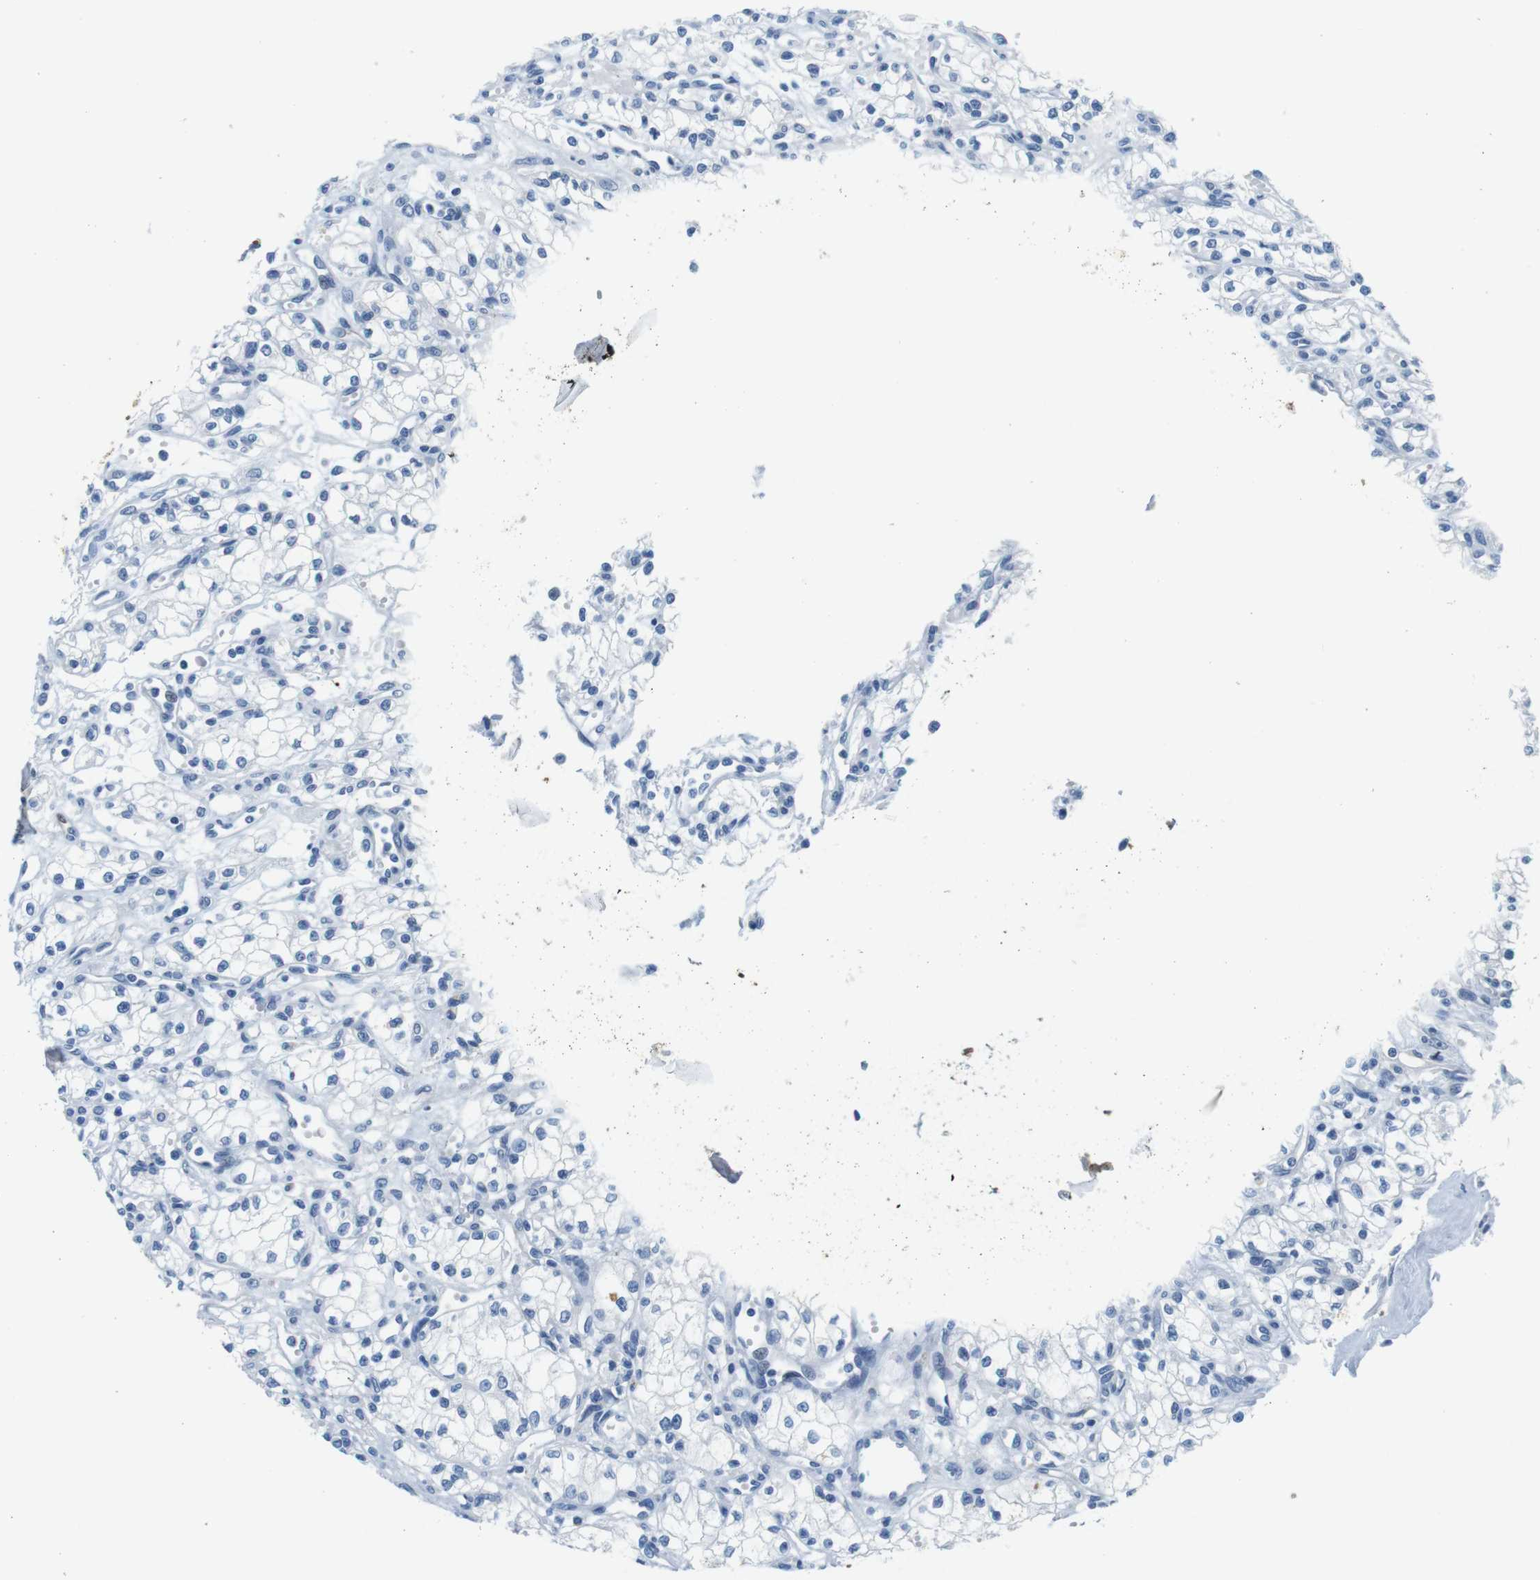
{"staining": {"intensity": "negative", "quantity": "none", "location": "none"}, "tissue": "renal cancer", "cell_type": "Tumor cells", "image_type": "cancer", "snomed": [{"axis": "morphology", "description": "Normal tissue, NOS"}, {"axis": "morphology", "description": "Adenocarcinoma, NOS"}, {"axis": "topography", "description": "Kidney"}], "caption": "Renal adenocarcinoma was stained to show a protein in brown. There is no significant positivity in tumor cells.", "gene": "IGHD", "patient": {"sex": "male", "age": 59}}